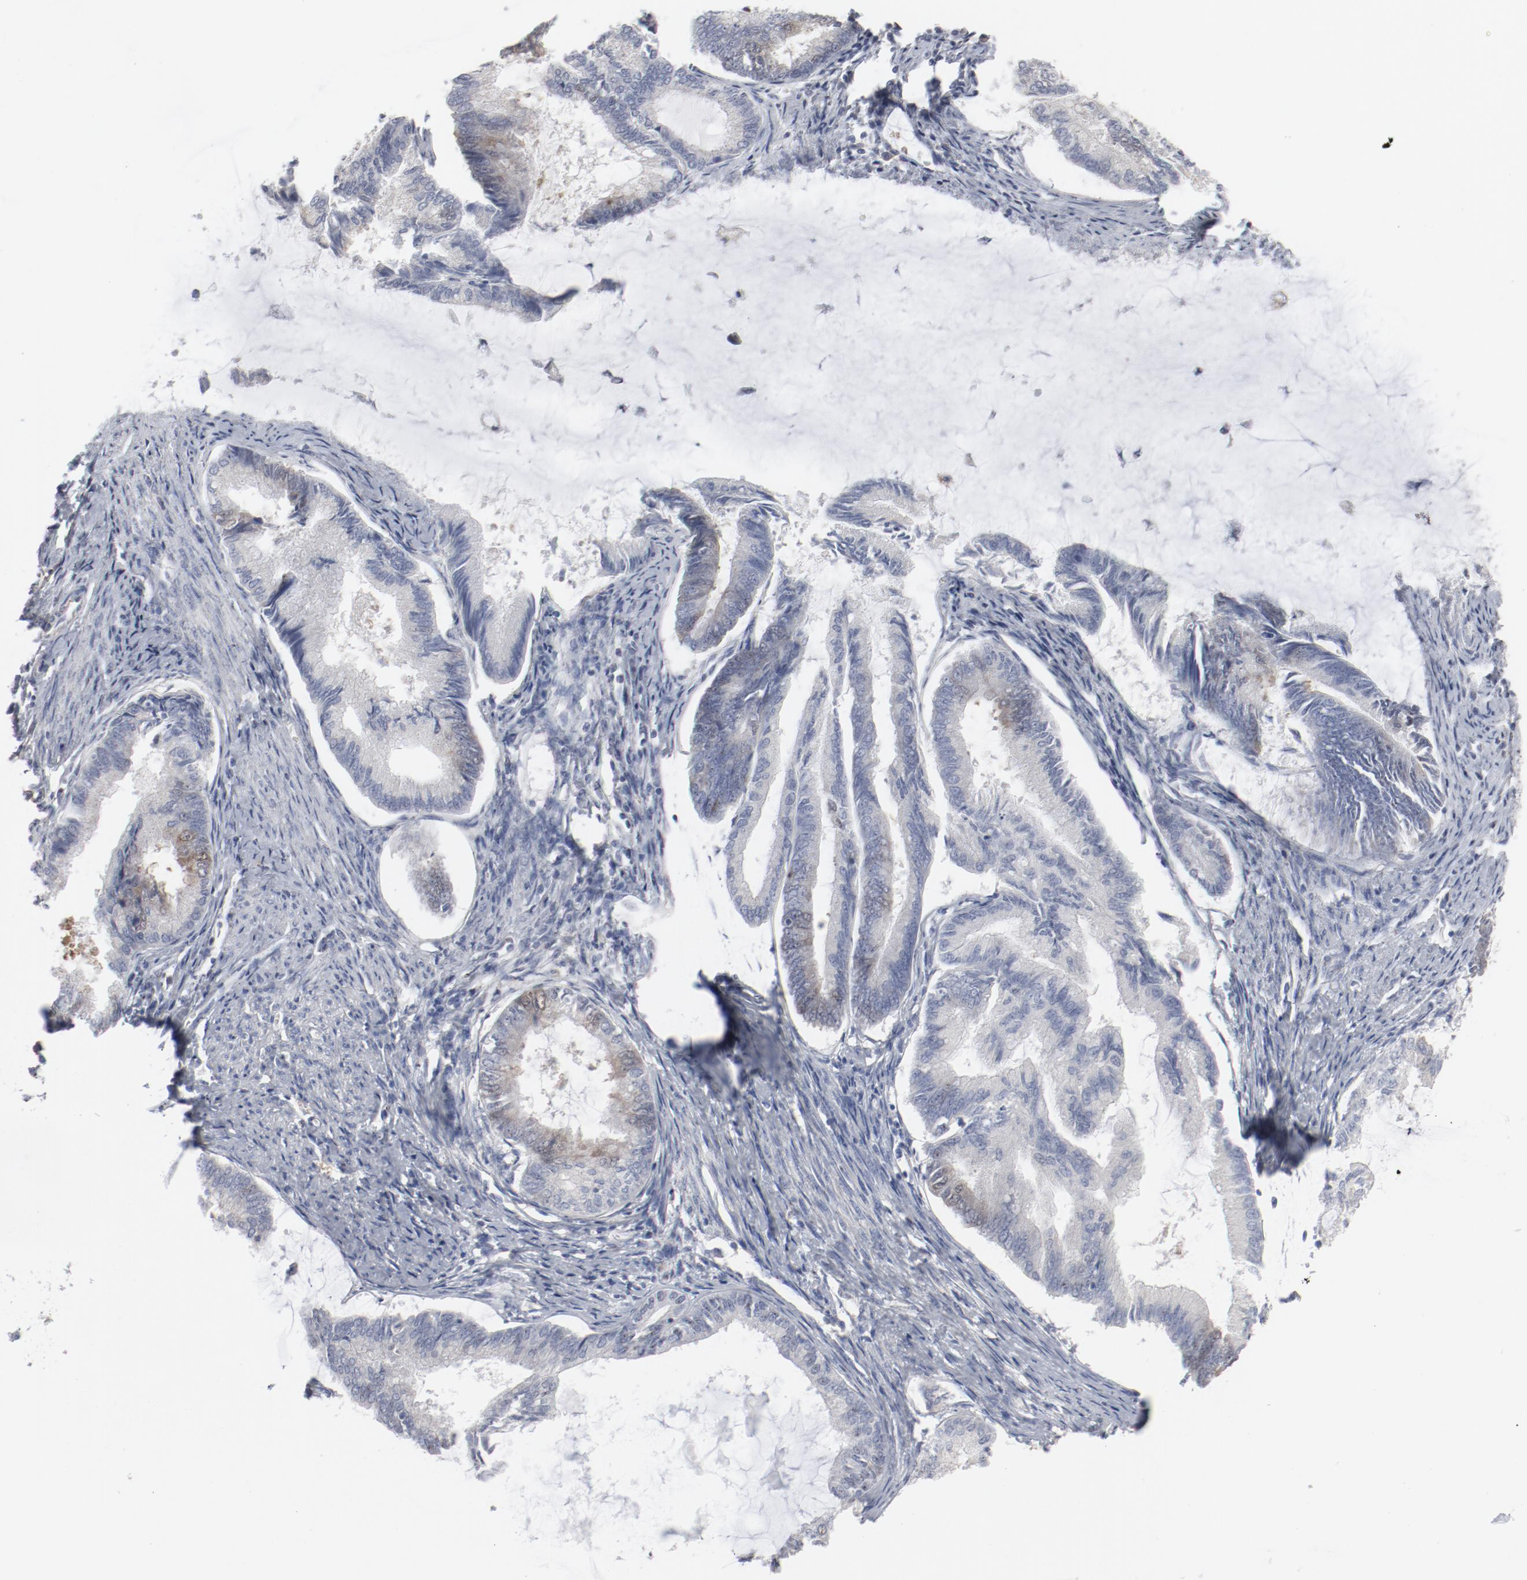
{"staining": {"intensity": "moderate", "quantity": "<25%", "location": "cytoplasmic/membranous"}, "tissue": "endometrial cancer", "cell_type": "Tumor cells", "image_type": "cancer", "snomed": [{"axis": "morphology", "description": "Adenocarcinoma, NOS"}, {"axis": "topography", "description": "Endometrium"}], "caption": "This histopathology image demonstrates immunohistochemistry (IHC) staining of adenocarcinoma (endometrial), with low moderate cytoplasmic/membranous expression in approximately <25% of tumor cells.", "gene": "CDK1", "patient": {"sex": "female", "age": 86}}